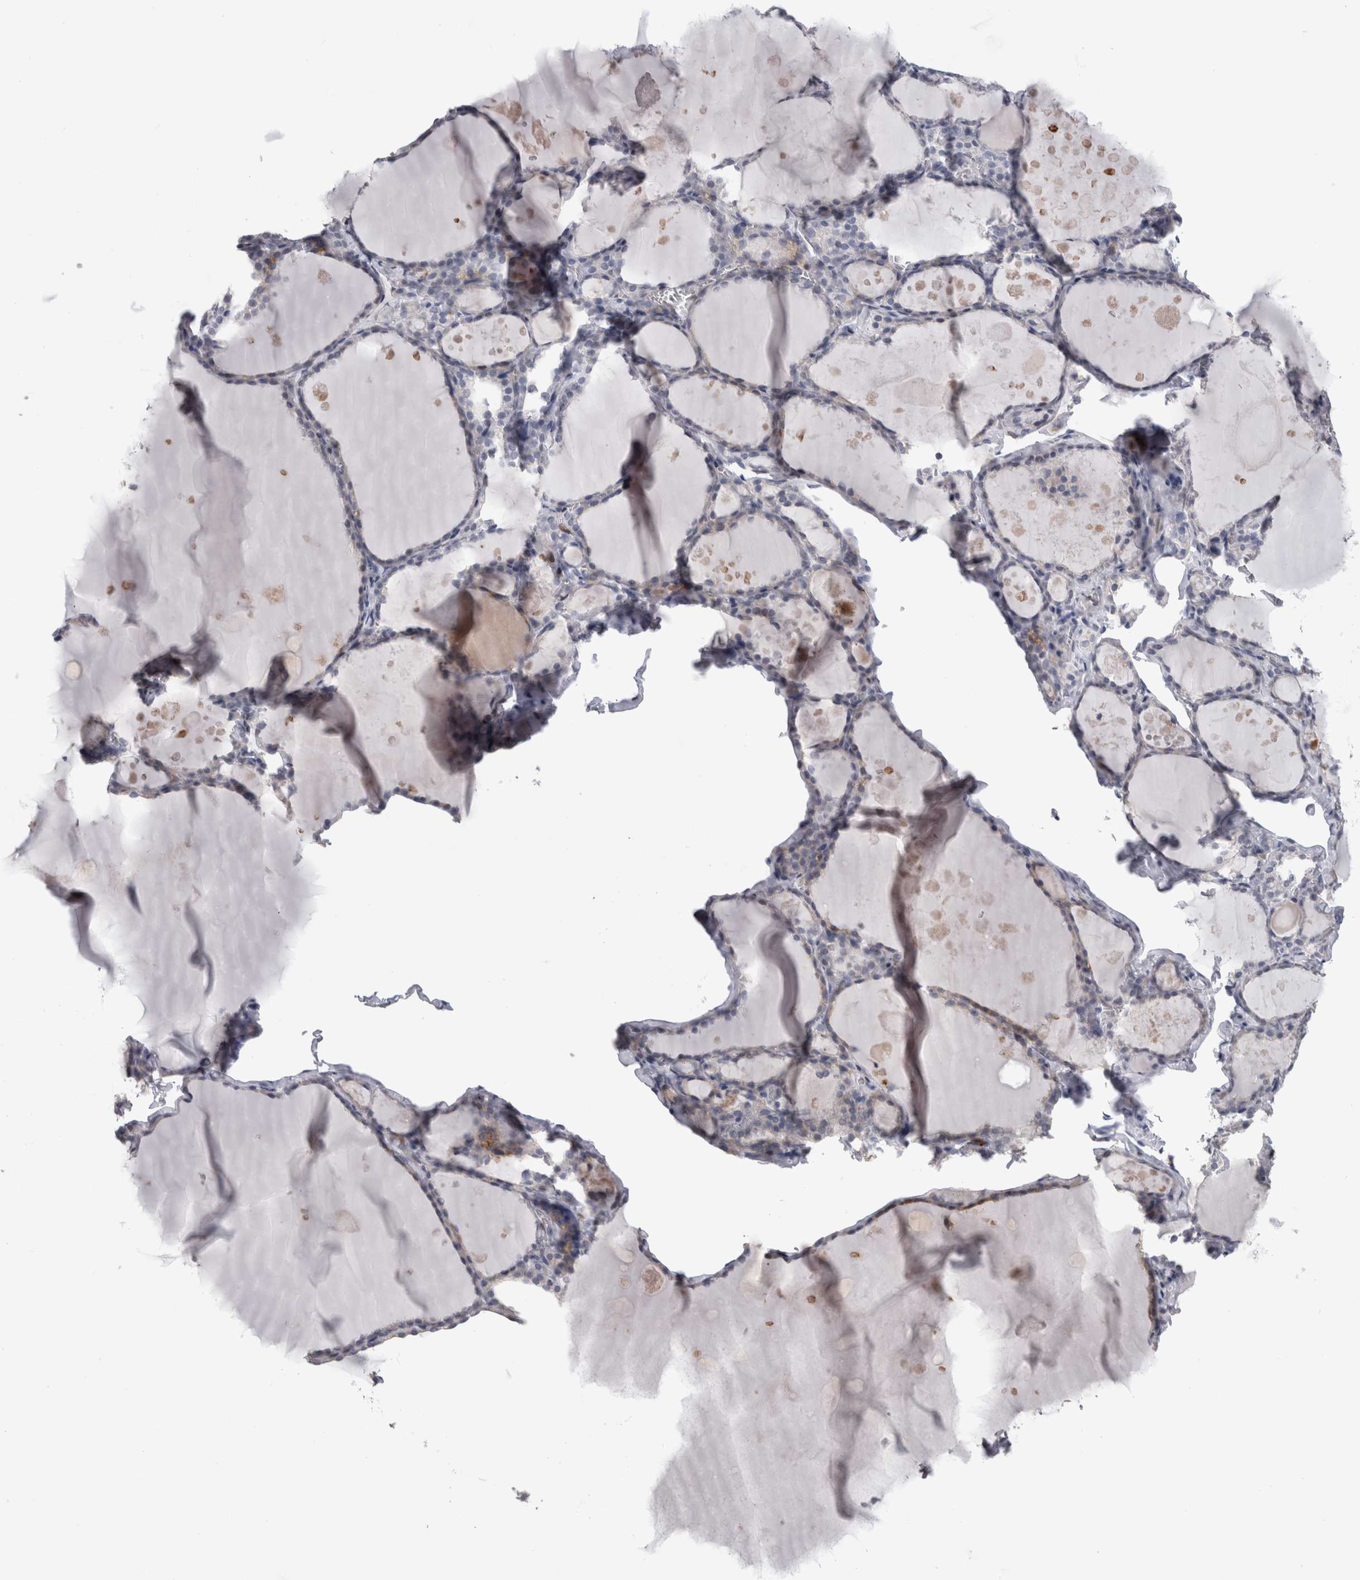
{"staining": {"intensity": "negative", "quantity": "none", "location": "none"}, "tissue": "thyroid gland", "cell_type": "Glandular cells", "image_type": "normal", "snomed": [{"axis": "morphology", "description": "Normal tissue, NOS"}, {"axis": "topography", "description": "Thyroid gland"}], "caption": "Immunohistochemistry micrograph of normal thyroid gland: thyroid gland stained with DAB shows no significant protein staining in glandular cells. (DAB IHC with hematoxylin counter stain).", "gene": "IL33", "patient": {"sex": "male", "age": 56}}